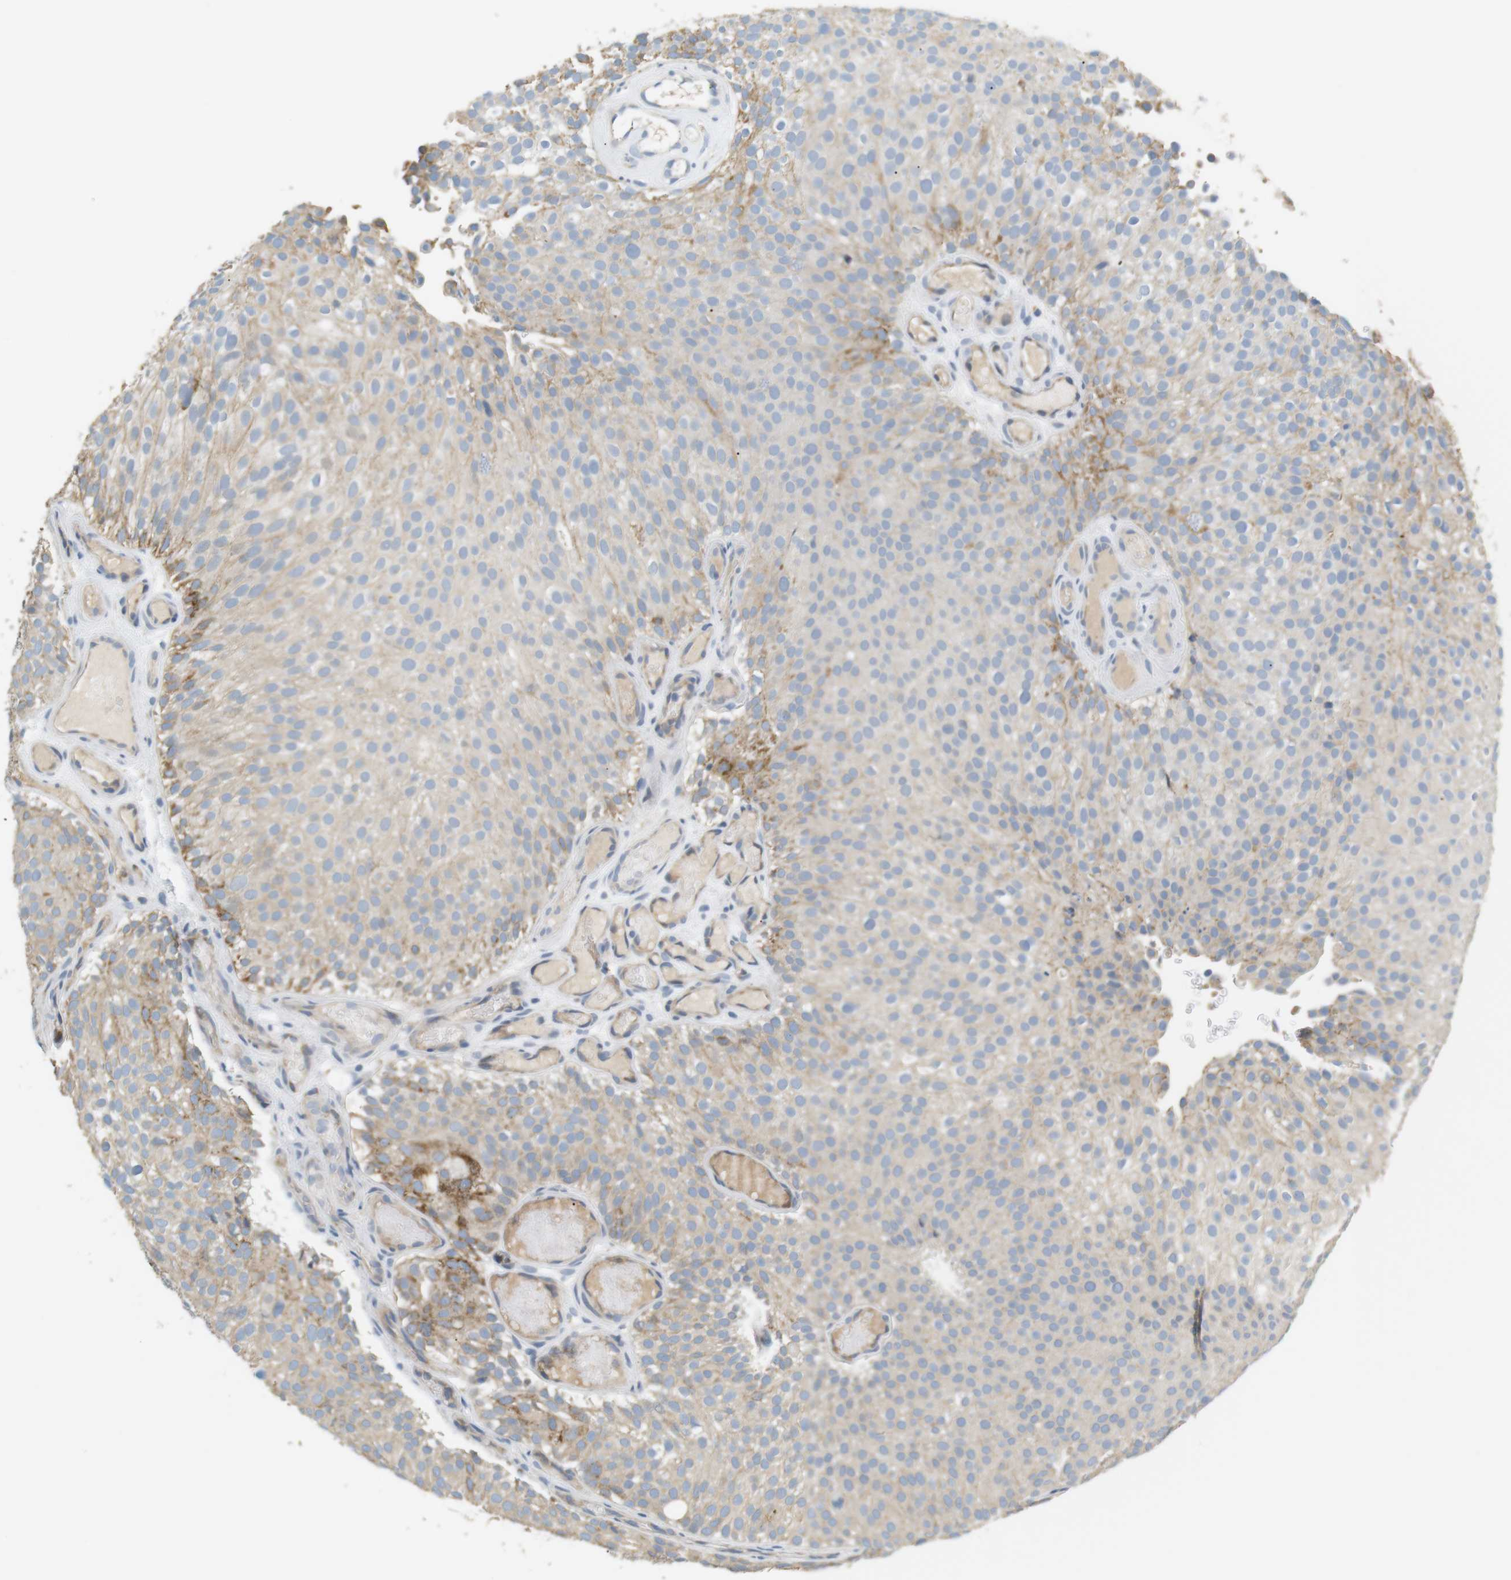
{"staining": {"intensity": "weak", "quantity": ">75%", "location": "cytoplasmic/membranous"}, "tissue": "urothelial cancer", "cell_type": "Tumor cells", "image_type": "cancer", "snomed": [{"axis": "morphology", "description": "Urothelial carcinoma, Low grade"}, {"axis": "topography", "description": "Urinary bladder"}], "caption": "Protein staining shows weak cytoplasmic/membranous expression in about >75% of tumor cells in low-grade urothelial carcinoma.", "gene": "CD300E", "patient": {"sex": "male", "age": 78}}